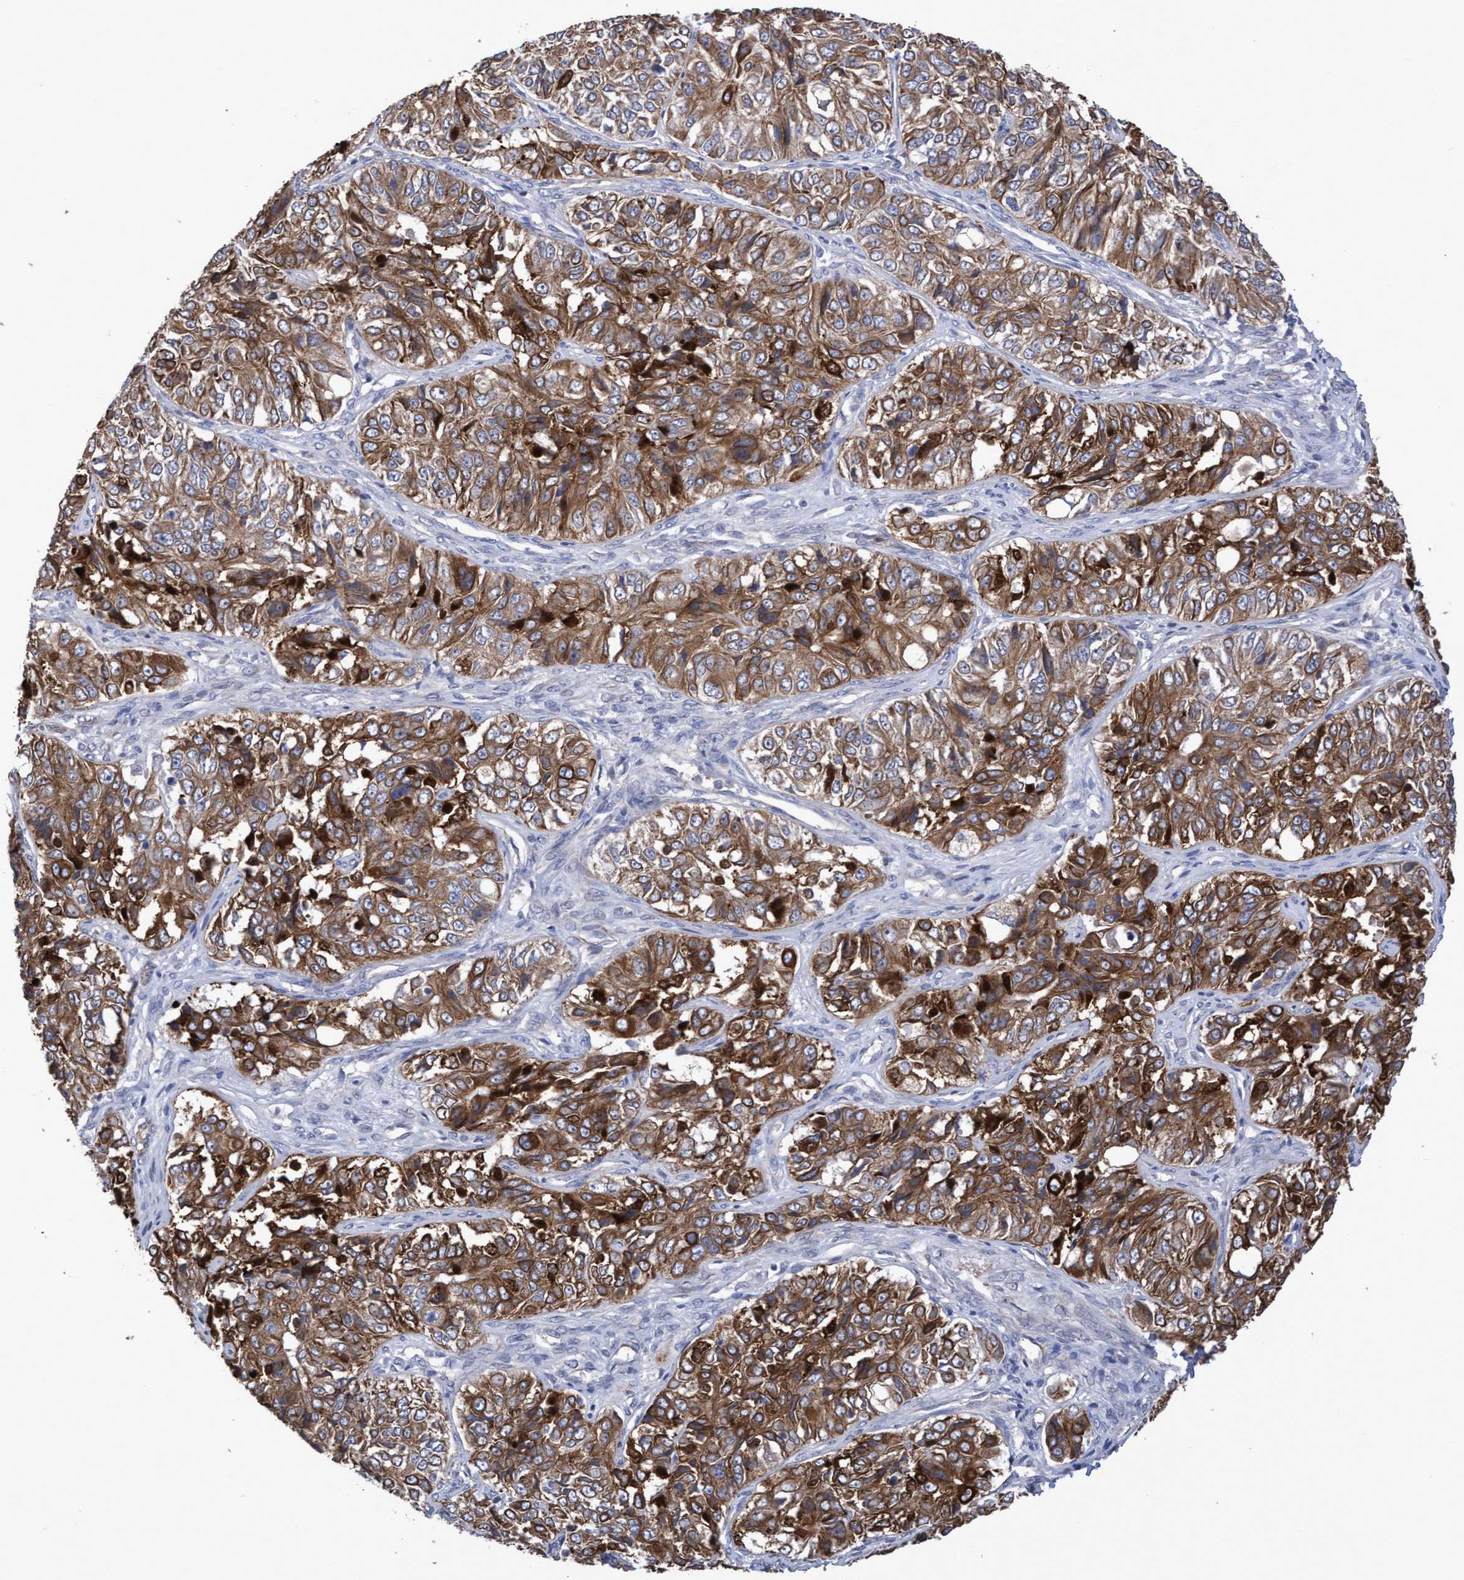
{"staining": {"intensity": "moderate", "quantity": ">75%", "location": "cytoplasmic/membranous"}, "tissue": "ovarian cancer", "cell_type": "Tumor cells", "image_type": "cancer", "snomed": [{"axis": "morphology", "description": "Carcinoma, endometroid"}, {"axis": "topography", "description": "Ovary"}], "caption": "A histopathology image of ovarian cancer (endometroid carcinoma) stained for a protein shows moderate cytoplasmic/membranous brown staining in tumor cells. (Brightfield microscopy of DAB IHC at high magnification).", "gene": "KRT24", "patient": {"sex": "female", "age": 51}}